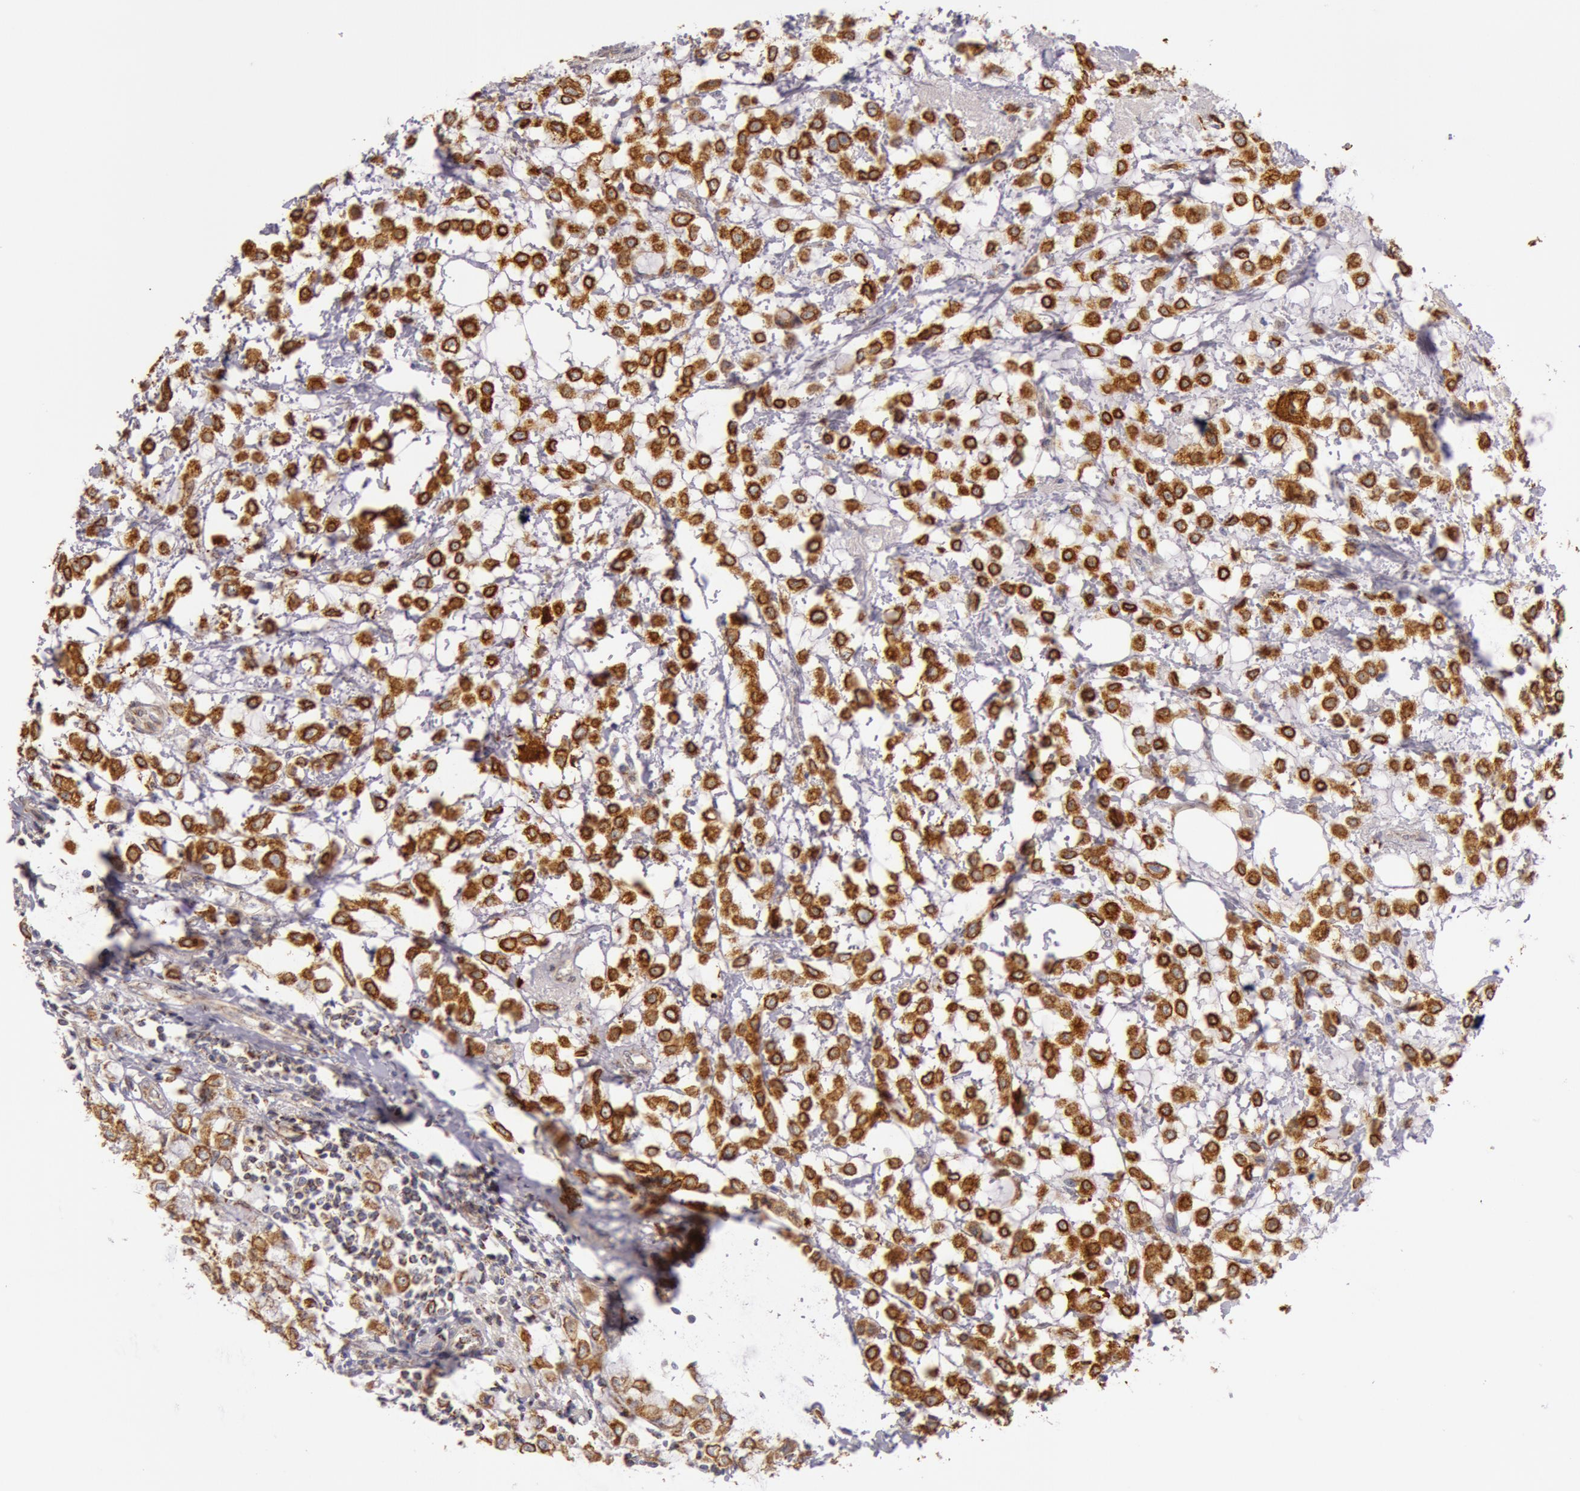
{"staining": {"intensity": "strong", "quantity": ">75%", "location": "cytoplasmic/membranous"}, "tissue": "breast cancer", "cell_type": "Tumor cells", "image_type": "cancer", "snomed": [{"axis": "morphology", "description": "Lobular carcinoma"}, {"axis": "topography", "description": "Breast"}], "caption": "Immunohistochemistry (IHC) of human breast cancer (lobular carcinoma) demonstrates high levels of strong cytoplasmic/membranous staining in approximately >75% of tumor cells. (IHC, brightfield microscopy, high magnification).", "gene": "KRT18", "patient": {"sex": "female", "age": 85}}